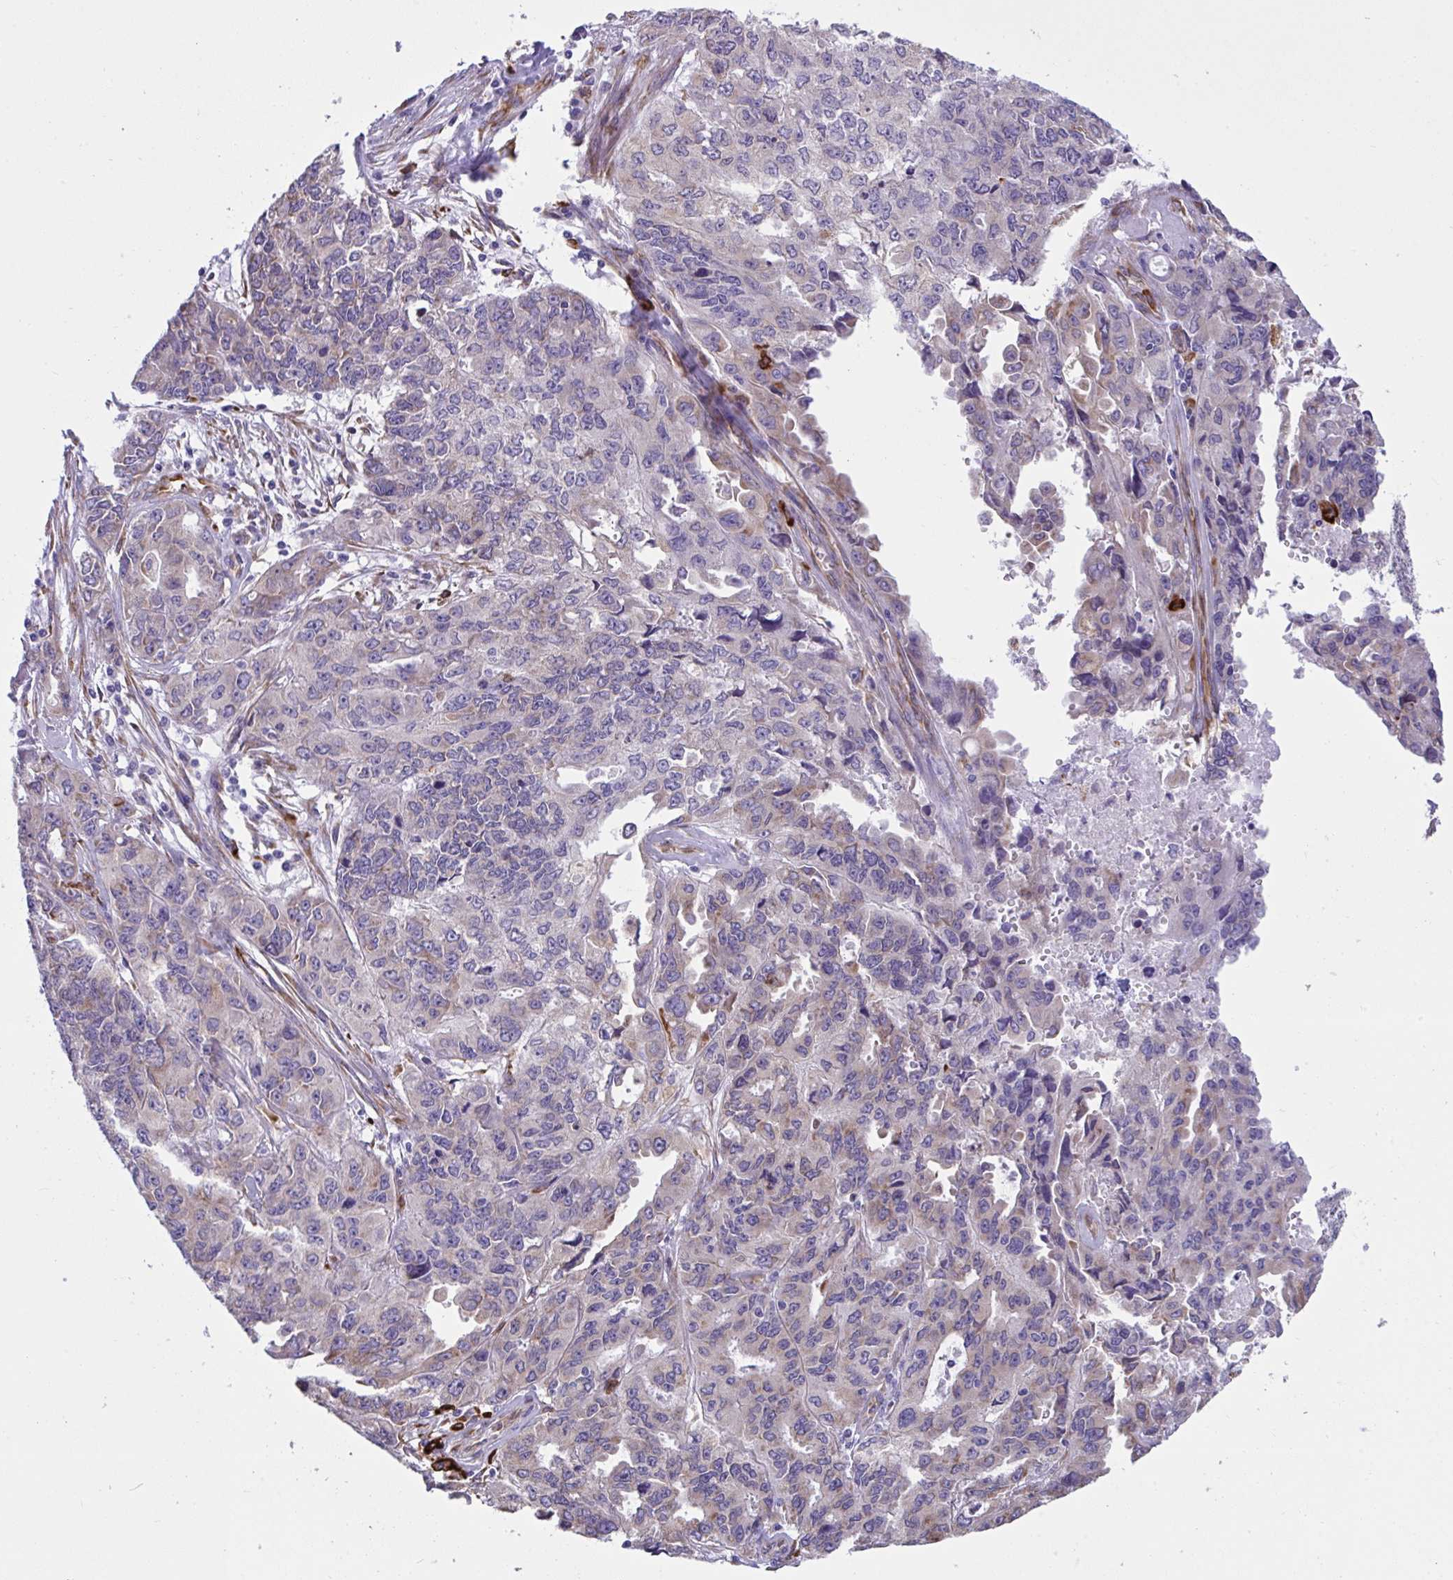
{"staining": {"intensity": "weak", "quantity": "<25%", "location": "cytoplasmic/membranous"}, "tissue": "endometrial cancer", "cell_type": "Tumor cells", "image_type": "cancer", "snomed": [{"axis": "morphology", "description": "Adenocarcinoma, NOS"}, {"axis": "topography", "description": "Uterus"}], "caption": "Protein analysis of endometrial adenocarcinoma demonstrates no significant expression in tumor cells. The staining was performed using DAB to visualize the protein expression in brown, while the nuclei were stained in blue with hematoxylin (Magnification: 20x).", "gene": "ASPH", "patient": {"sex": "female", "age": 79}}